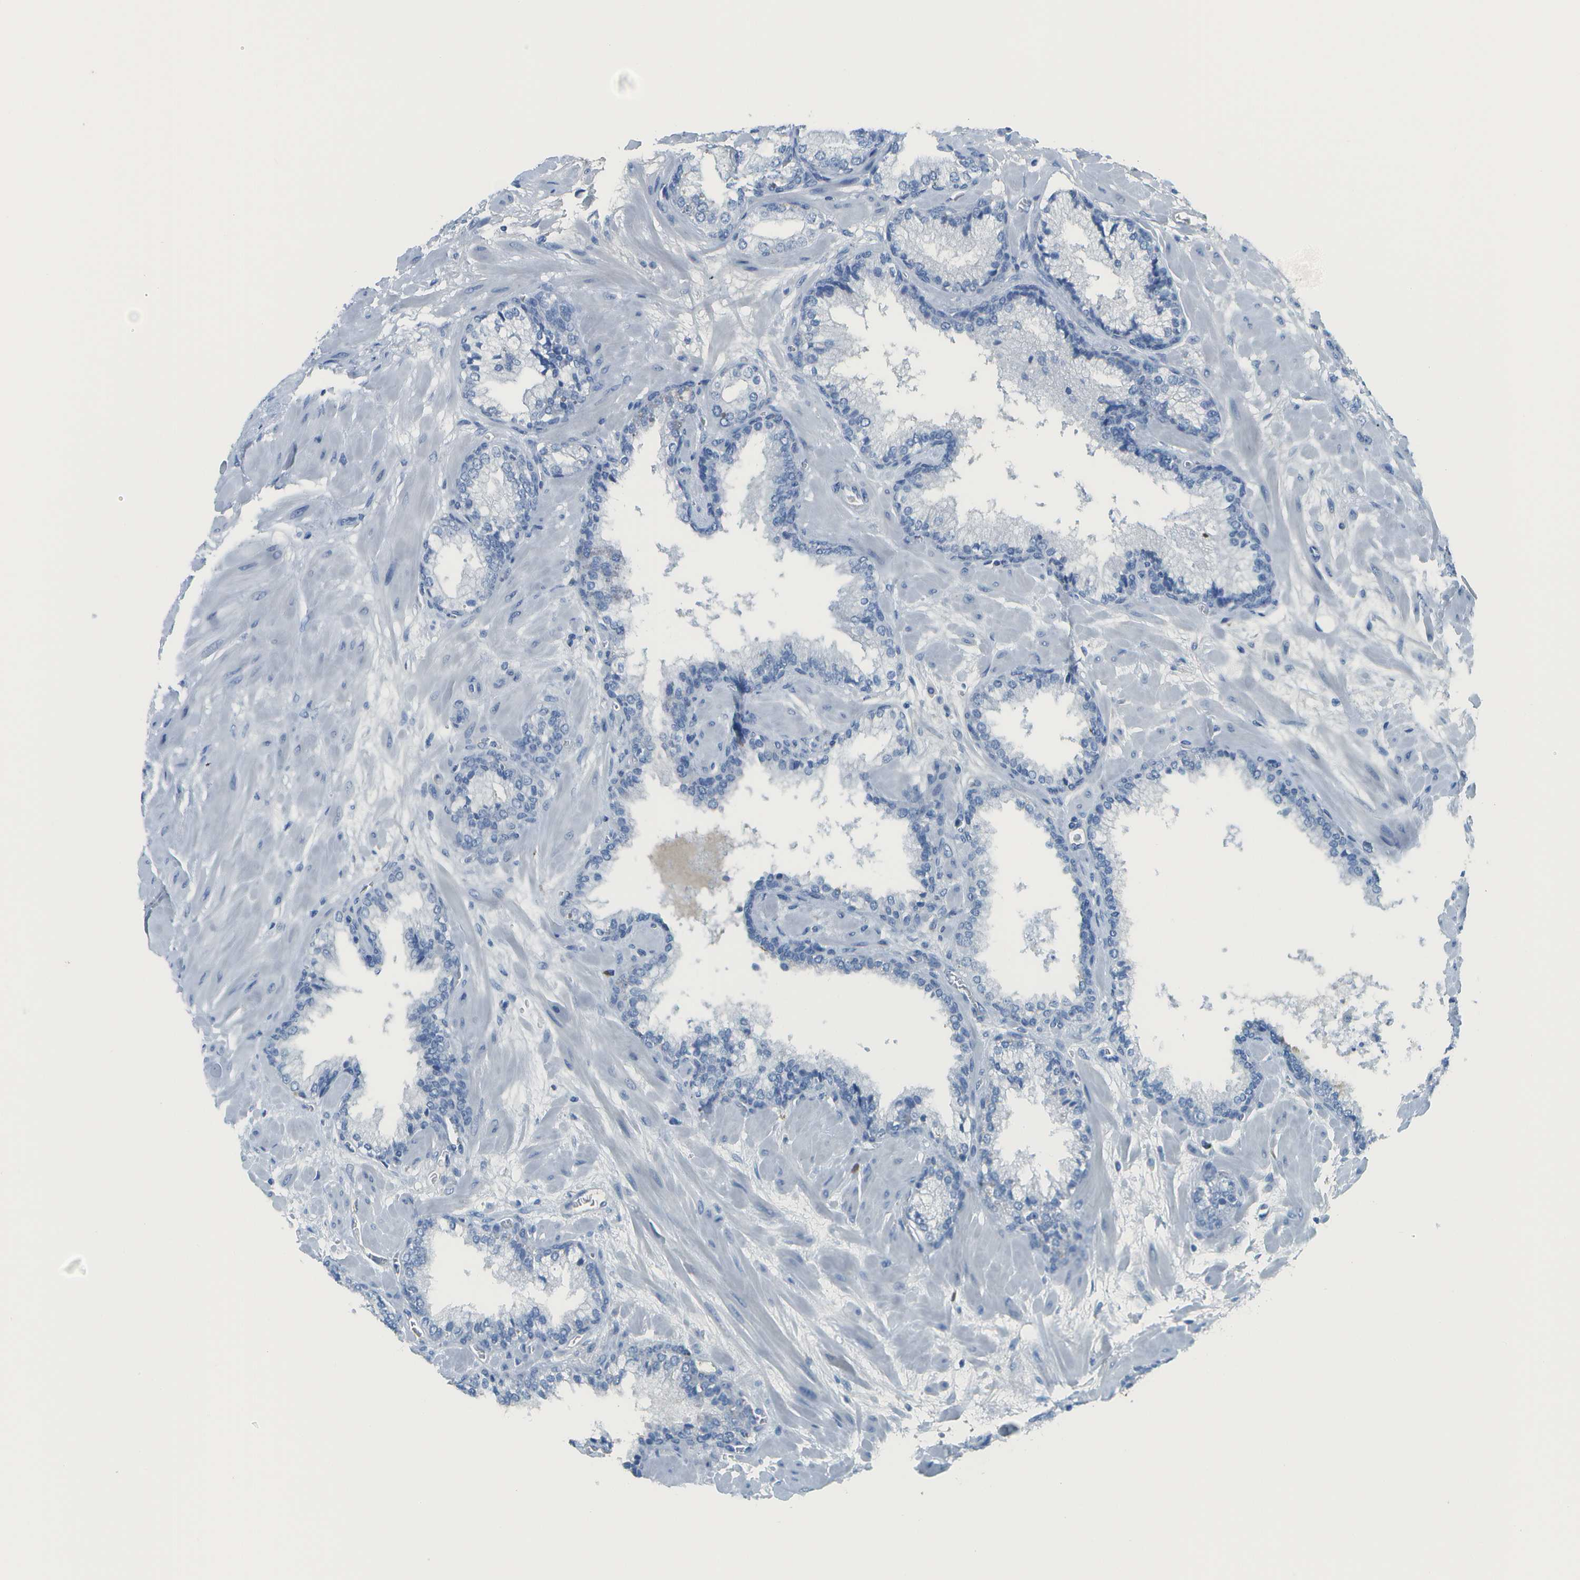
{"staining": {"intensity": "negative", "quantity": "none", "location": "none"}, "tissue": "prostate cancer", "cell_type": "Tumor cells", "image_type": "cancer", "snomed": [{"axis": "morphology", "description": "Adenocarcinoma, Low grade"}, {"axis": "topography", "description": "Prostate"}], "caption": "This histopathology image is of prostate cancer stained with immunohistochemistry (IHC) to label a protein in brown with the nuclei are counter-stained blue. There is no staining in tumor cells. (Stains: DAB (3,3'-diaminobenzidine) immunohistochemistry (IHC) with hematoxylin counter stain, Microscopy: brightfield microscopy at high magnification).", "gene": "C1S", "patient": {"sex": "male", "age": 63}}